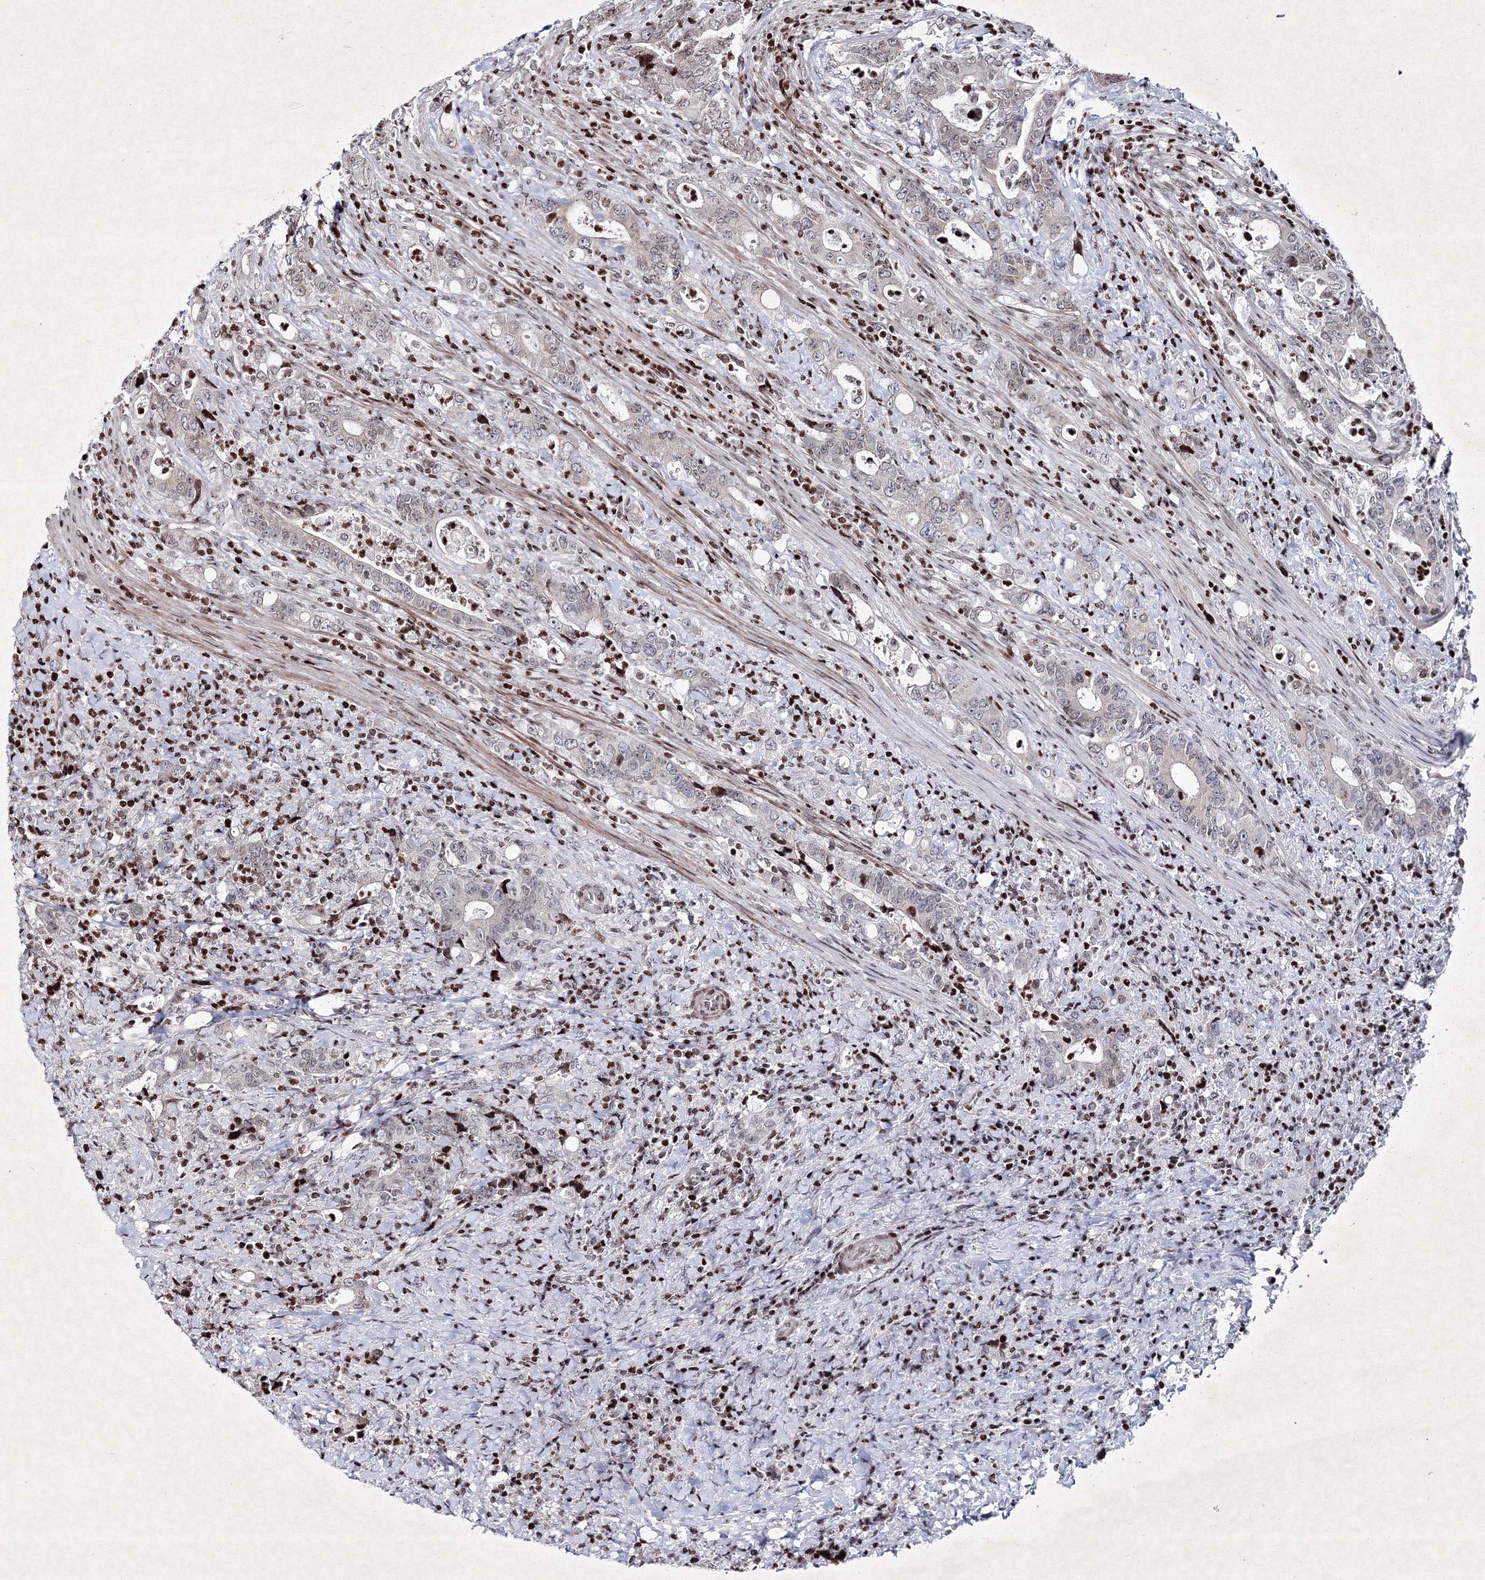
{"staining": {"intensity": "weak", "quantity": "<25%", "location": "cytoplasmic/membranous,nuclear"}, "tissue": "colorectal cancer", "cell_type": "Tumor cells", "image_type": "cancer", "snomed": [{"axis": "morphology", "description": "Adenocarcinoma, NOS"}, {"axis": "topography", "description": "Colon"}], "caption": "There is no significant staining in tumor cells of colorectal cancer (adenocarcinoma).", "gene": "SMIM29", "patient": {"sex": "female", "age": 75}}